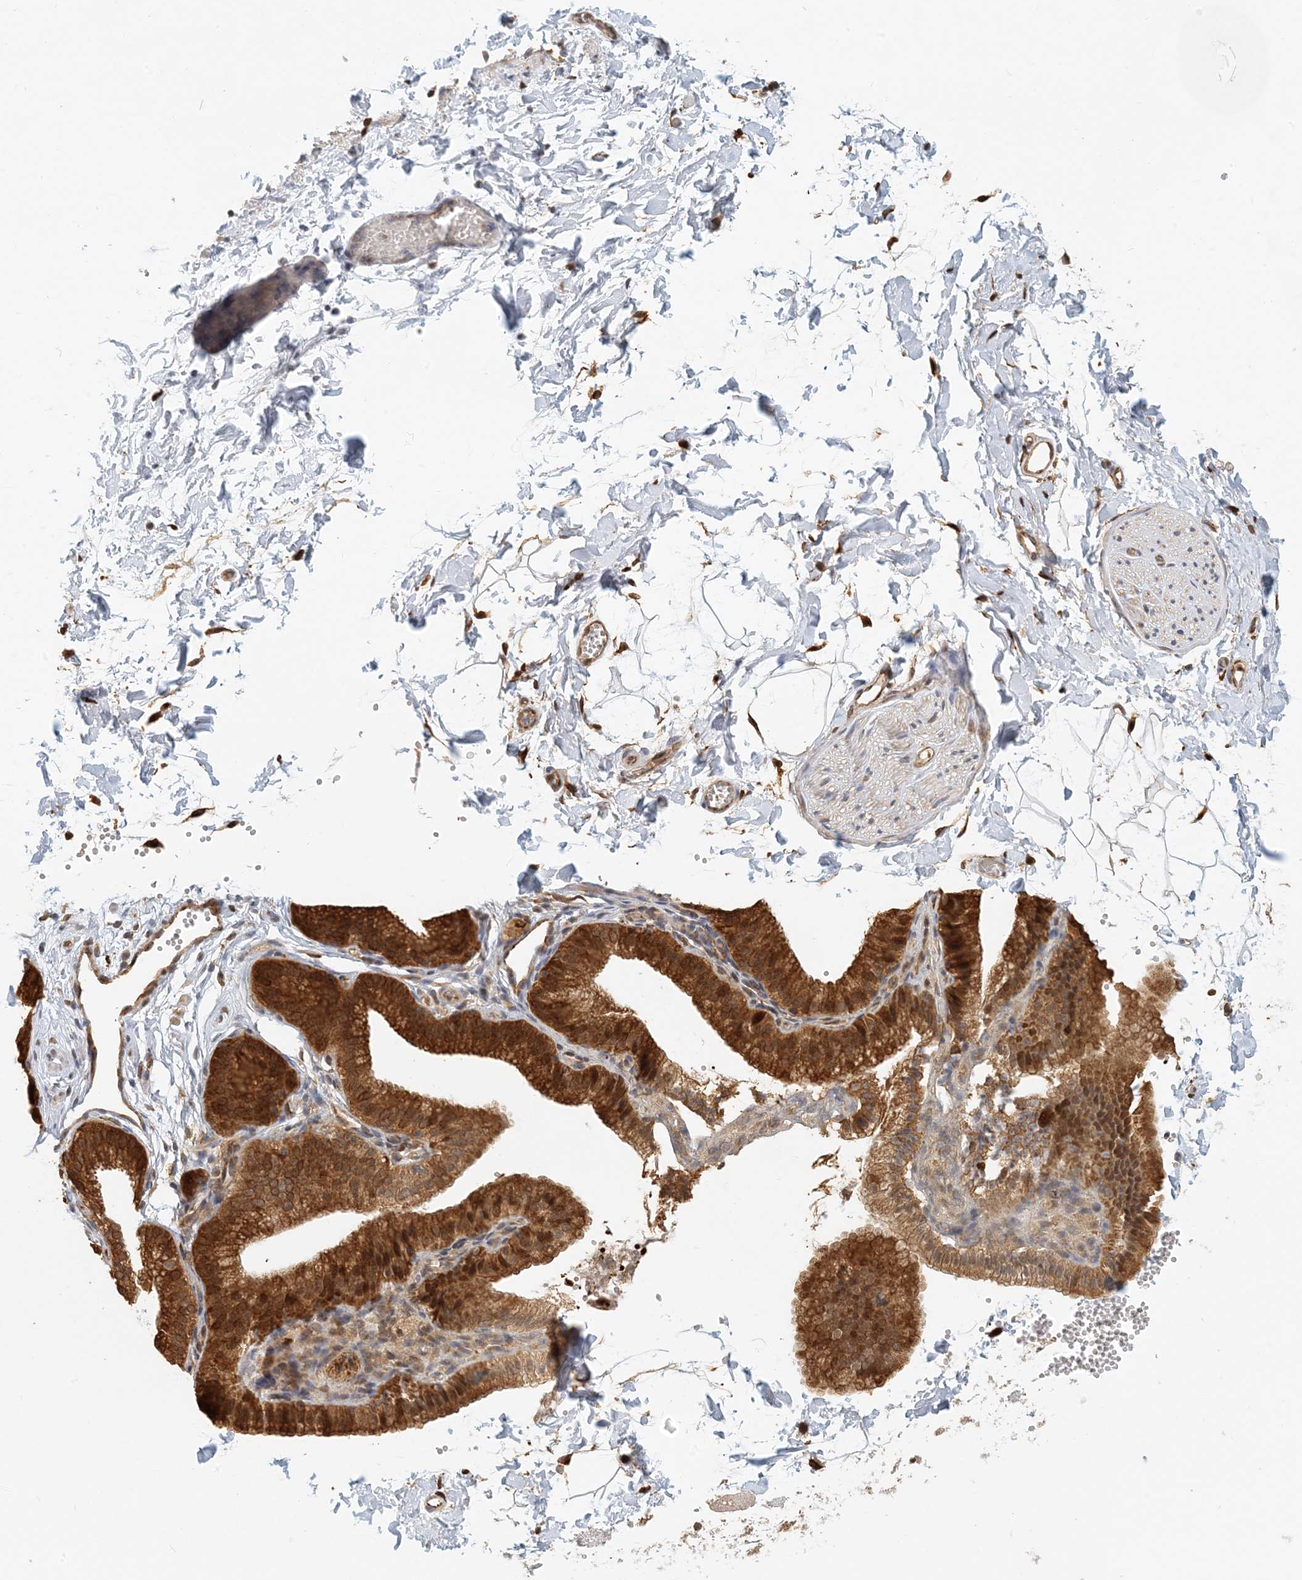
{"staining": {"intensity": "moderate", "quantity": "25%-75%", "location": "cytoplasmic/membranous"}, "tissue": "adipose tissue", "cell_type": "Adipocytes", "image_type": "normal", "snomed": [{"axis": "morphology", "description": "Normal tissue, NOS"}, {"axis": "topography", "description": "Gallbladder"}, {"axis": "topography", "description": "Peripheral nerve tissue"}], "caption": "Immunohistochemical staining of unremarkable adipose tissue reveals medium levels of moderate cytoplasmic/membranous staining in approximately 25%-75% of adipocytes. Immunohistochemistry stains the protein of interest in brown and the nuclei are stained blue.", "gene": "HNMT", "patient": {"sex": "male", "age": 38}}